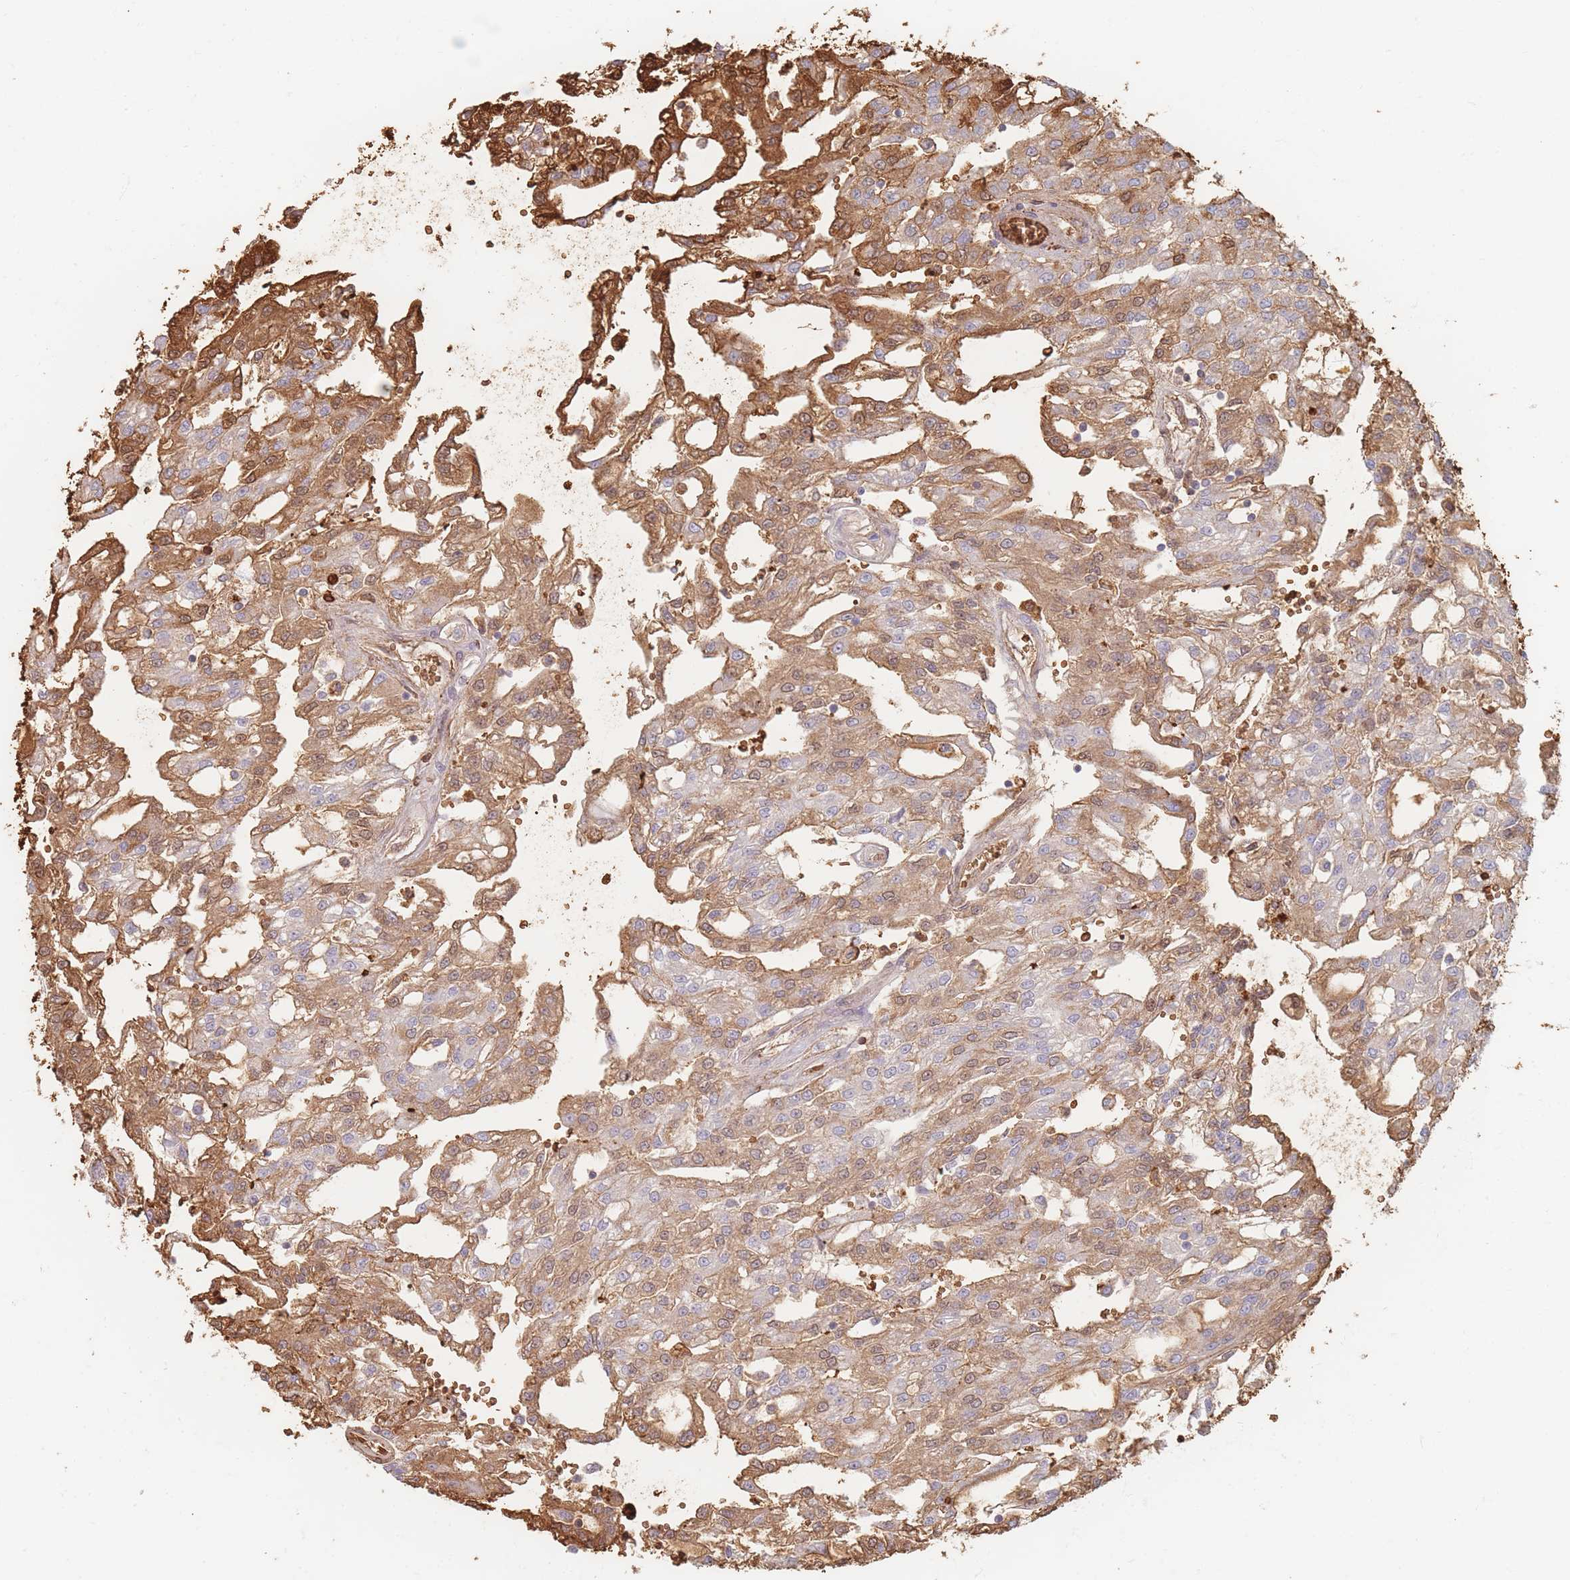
{"staining": {"intensity": "moderate", "quantity": ">75%", "location": "cytoplasmic/membranous"}, "tissue": "renal cancer", "cell_type": "Tumor cells", "image_type": "cancer", "snomed": [{"axis": "morphology", "description": "Adenocarcinoma, NOS"}, {"axis": "topography", "description": "Kidney"}], "caption": "Immunohistochemistry (DAB) staining of human renal cancer reveals moderate cytoplasmic/membranous protein positivity in about >75% of tumor cells.", "gene": "SLC2A6", "patient": {"sex": "male", "age": 63}}